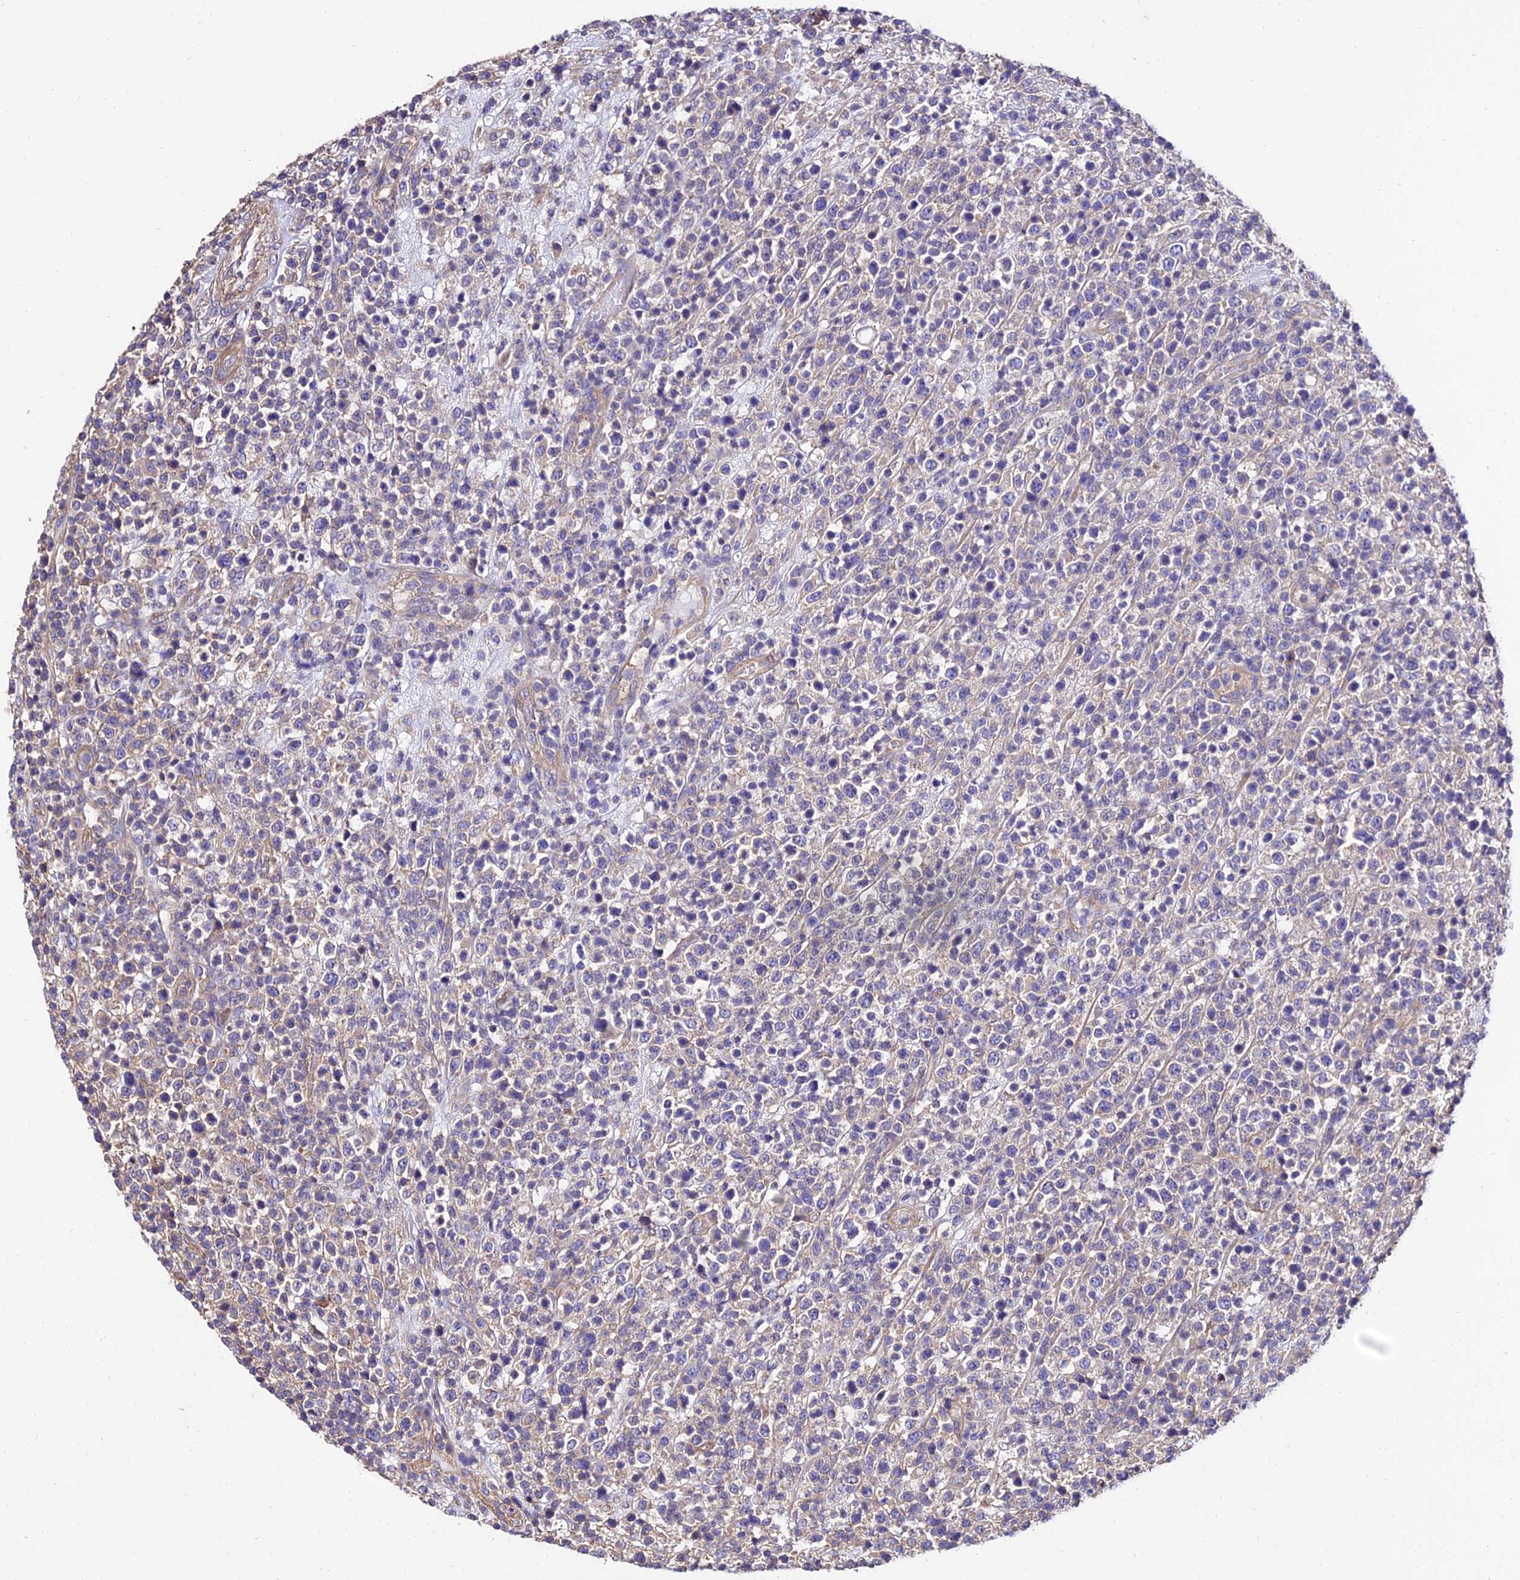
{"staining": {"intensity": "weak", "quantity": "<25%", "location": "cytoplasmic/membranous"}, "tissue": "lymphoma", "cell_type": "Tumor cells", "image_type": "cancer", "snomed": [{"axis": "morphology", "description": "Malignant lymphoma, non-Hodgkin's type, High grade"}, {"axis": "topography", "description": "Colon"}], "caption": "Tumor cells show no significant protein positivity in malignant lymphoma, non-Hodgkin's type (high-grade). Nuclei are stained in blue.", "gene": "CALM2", "patient": {"sex": "female", "age": 53}}